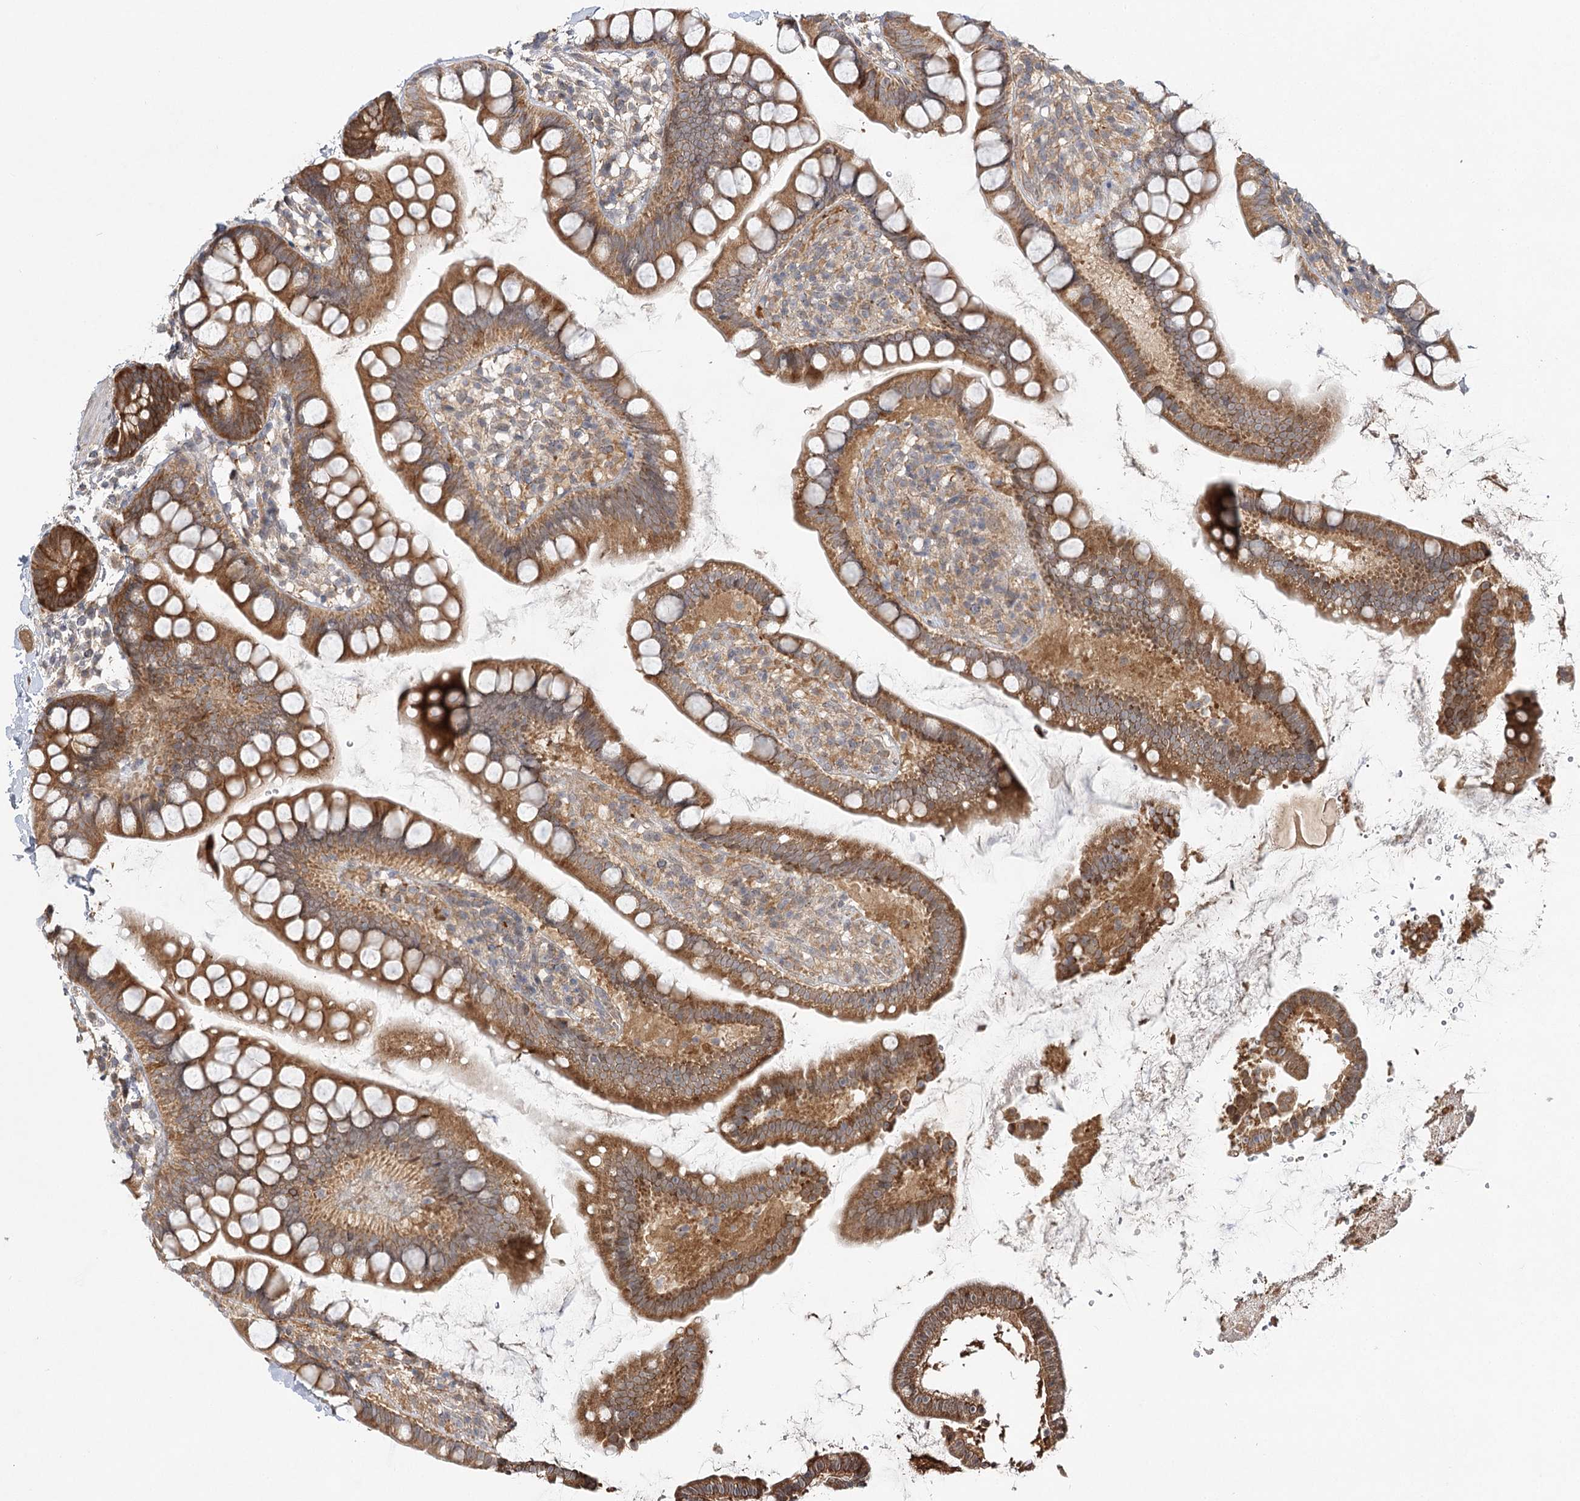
{"staining": {"intensity": "moderate", "quantity": ">75%", "location": "cytoplasmic/membranous"}, "tissue": "small intestine", "cell_type": "Glandular cells", "image_type": "normal", "snomed": [{"axis": "morphology", "description": "Normal tissue, NOS"}, {"axis": "topography", "description": "Small intestine"}], "caption": "A micrograph showing moderate cytoplasmic/membranous staining in about >75% of glandular cells in unremarkable small intestine, as visualized by brown immunohistochemical staining.", "gene": "INPP4B", "patient": {"sex": "female", "age": 84}}